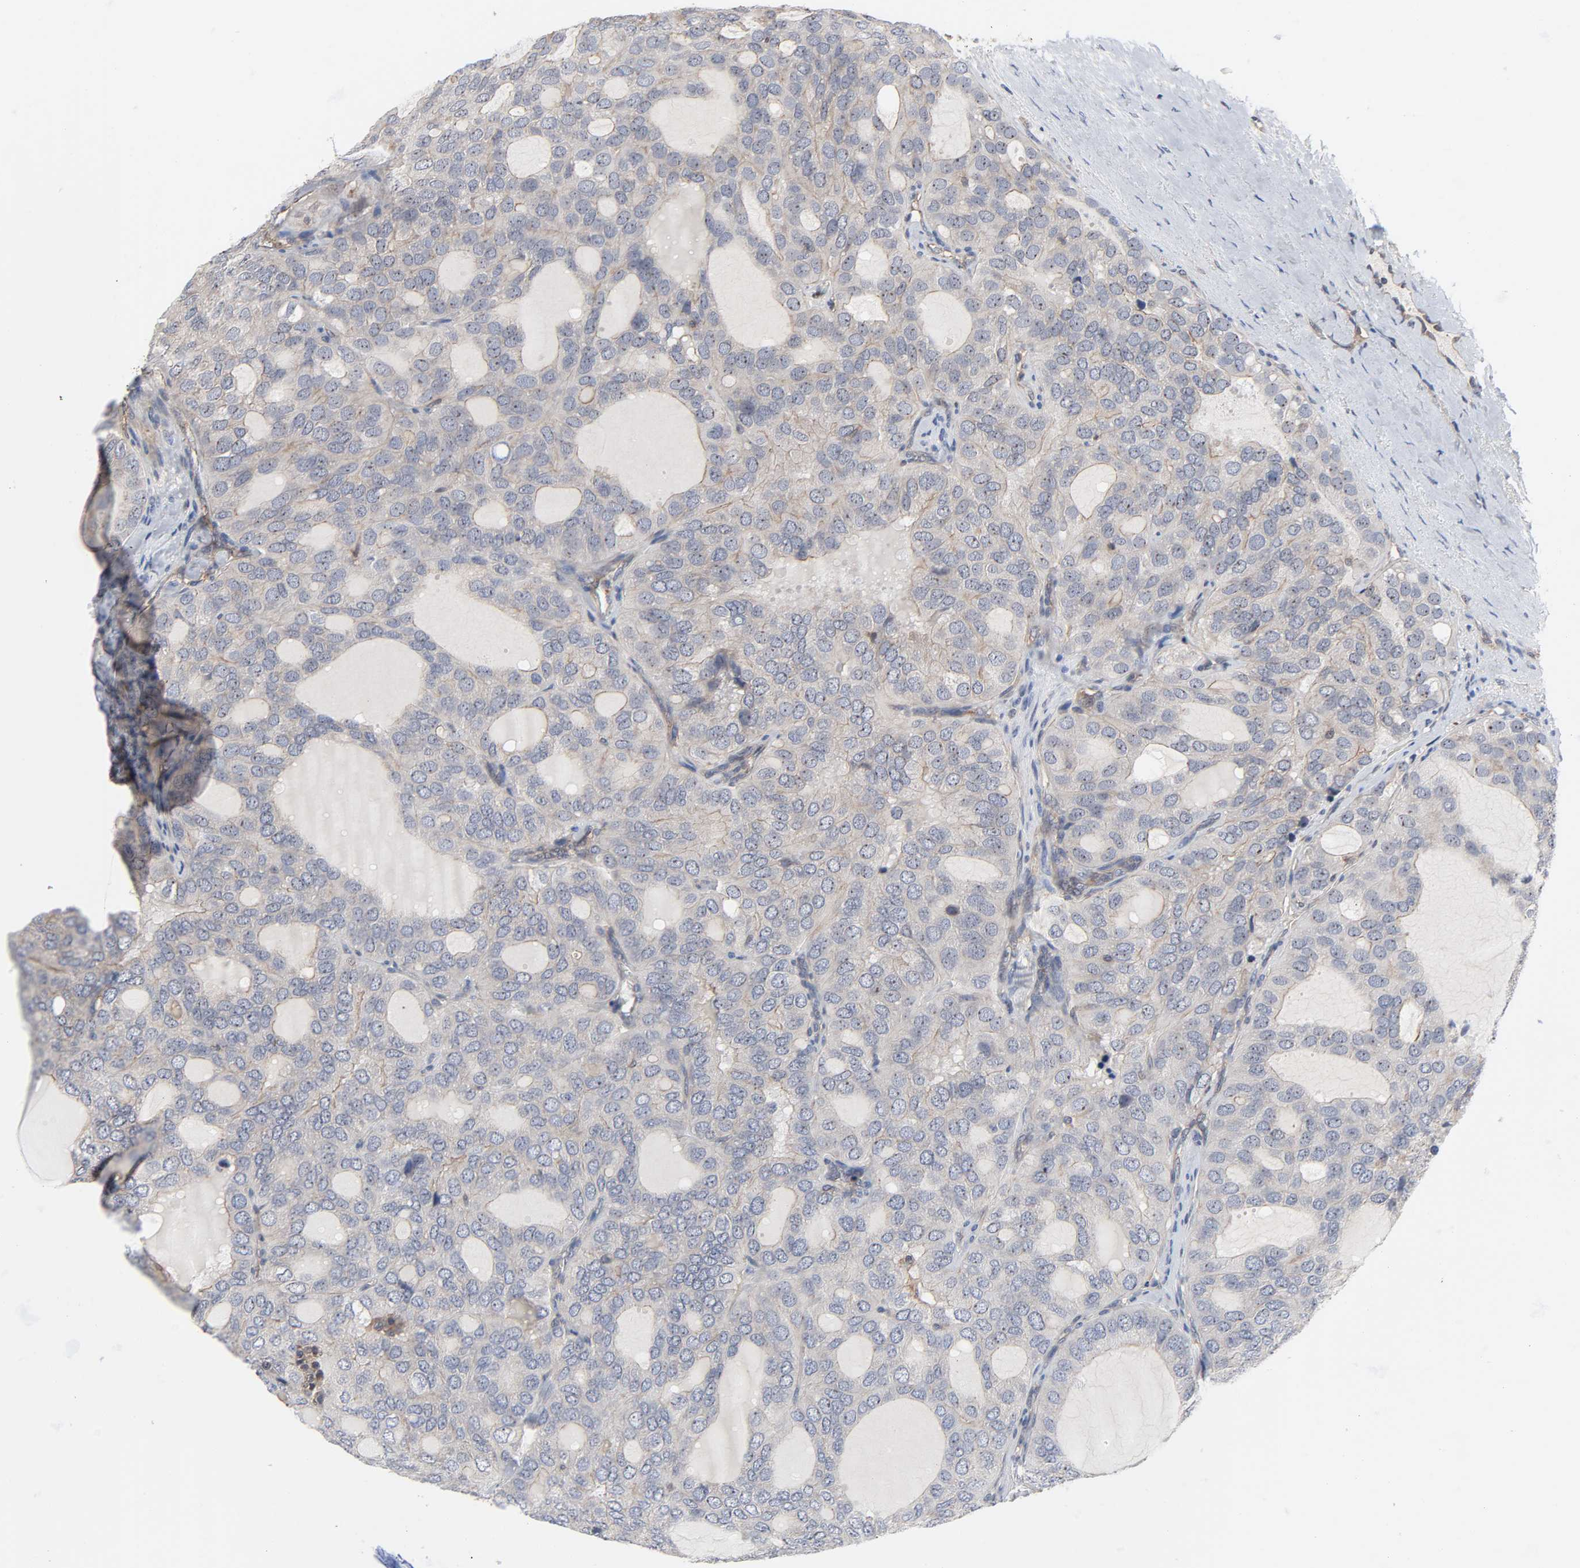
{"staining": {"intensity": "weak", "quantity": "25%-75%", "location": "cytoplasmic/membranous"}, "tissue": "thyroid cancer", "cell_type": "Tumor cells", "image_type": "cancer", "snomed": [{"axis": "morphology", "description": "Follicular adenoma carcinoma, NOS"}, {"axis": "topography", "description": "Thyroid gland"}], "caption": "Immunohistochemistry (IHC) photomicrograph of neoplastic tissue: human thyroid follicular adenoma carcinoma stained using IHC reveals low levels of weak protein expression localized specifically in the cytoplasmic/membranous of tumor cells, appearing as a cytoplasmic/membranous brown color.", "gene": "DDX10", "patient": {"sex": "male", "age": 75}}